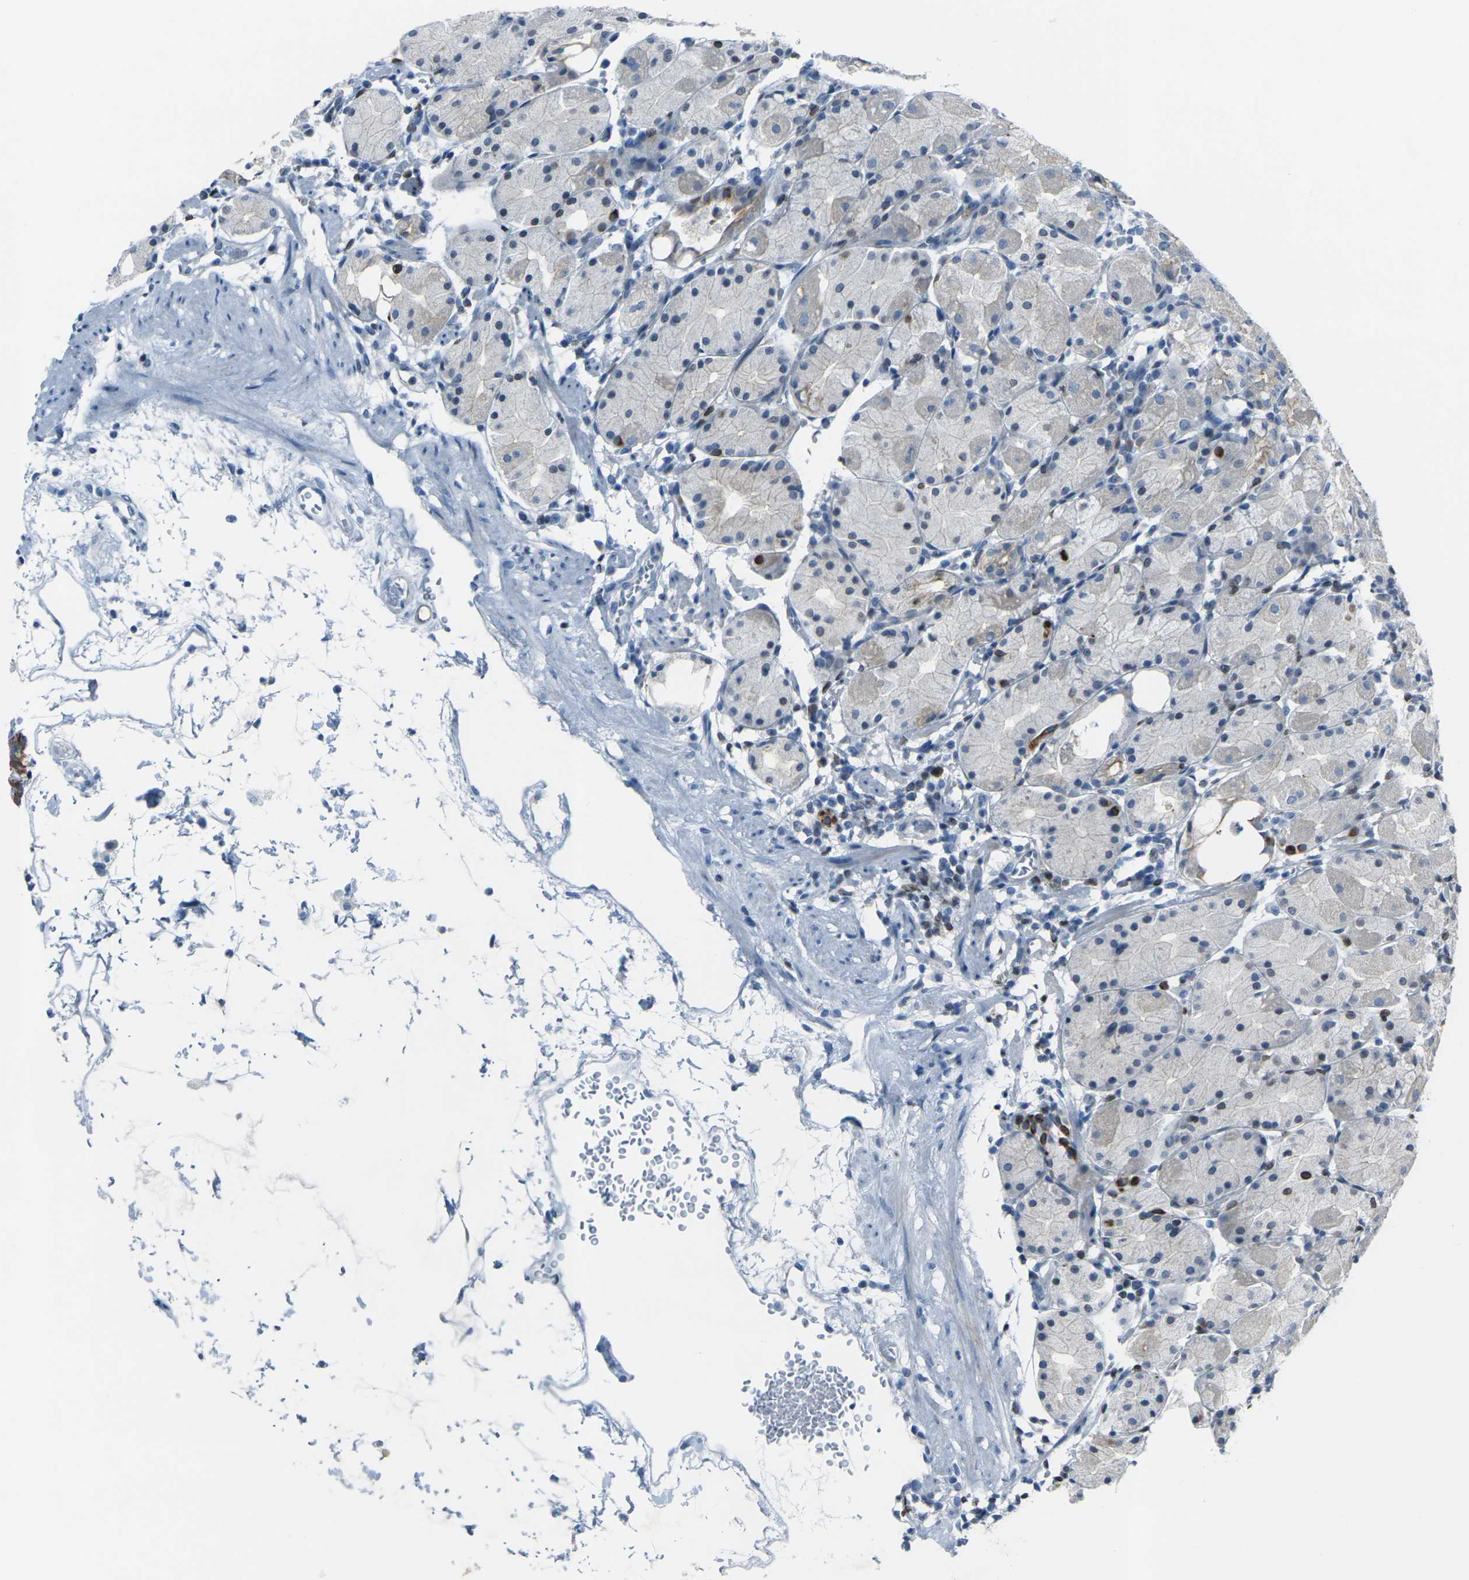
{"staining": {"intensity": "strong", "quantity": "25%-75%", "location": "cytoplasmic/membranous"}, "tissue": "stomach", "cell_type": "Glandular cells", "image_type": "normal", "snomed": [{"axis": "morphology", "description": "Normal tissue, NOS"}, {"axis": "topography", "description": "Stomach"}, {"axis": "topography", "description": "Stomach, lower"}], "caption": "Brown immunohistochemical staining in benign stomach reveals strong cytoplasmic/membranous staining in approximately 25%-75% of glandular cells.", "gene": "ANKRD46", "patient": {"sex": "female", "age": 75}}